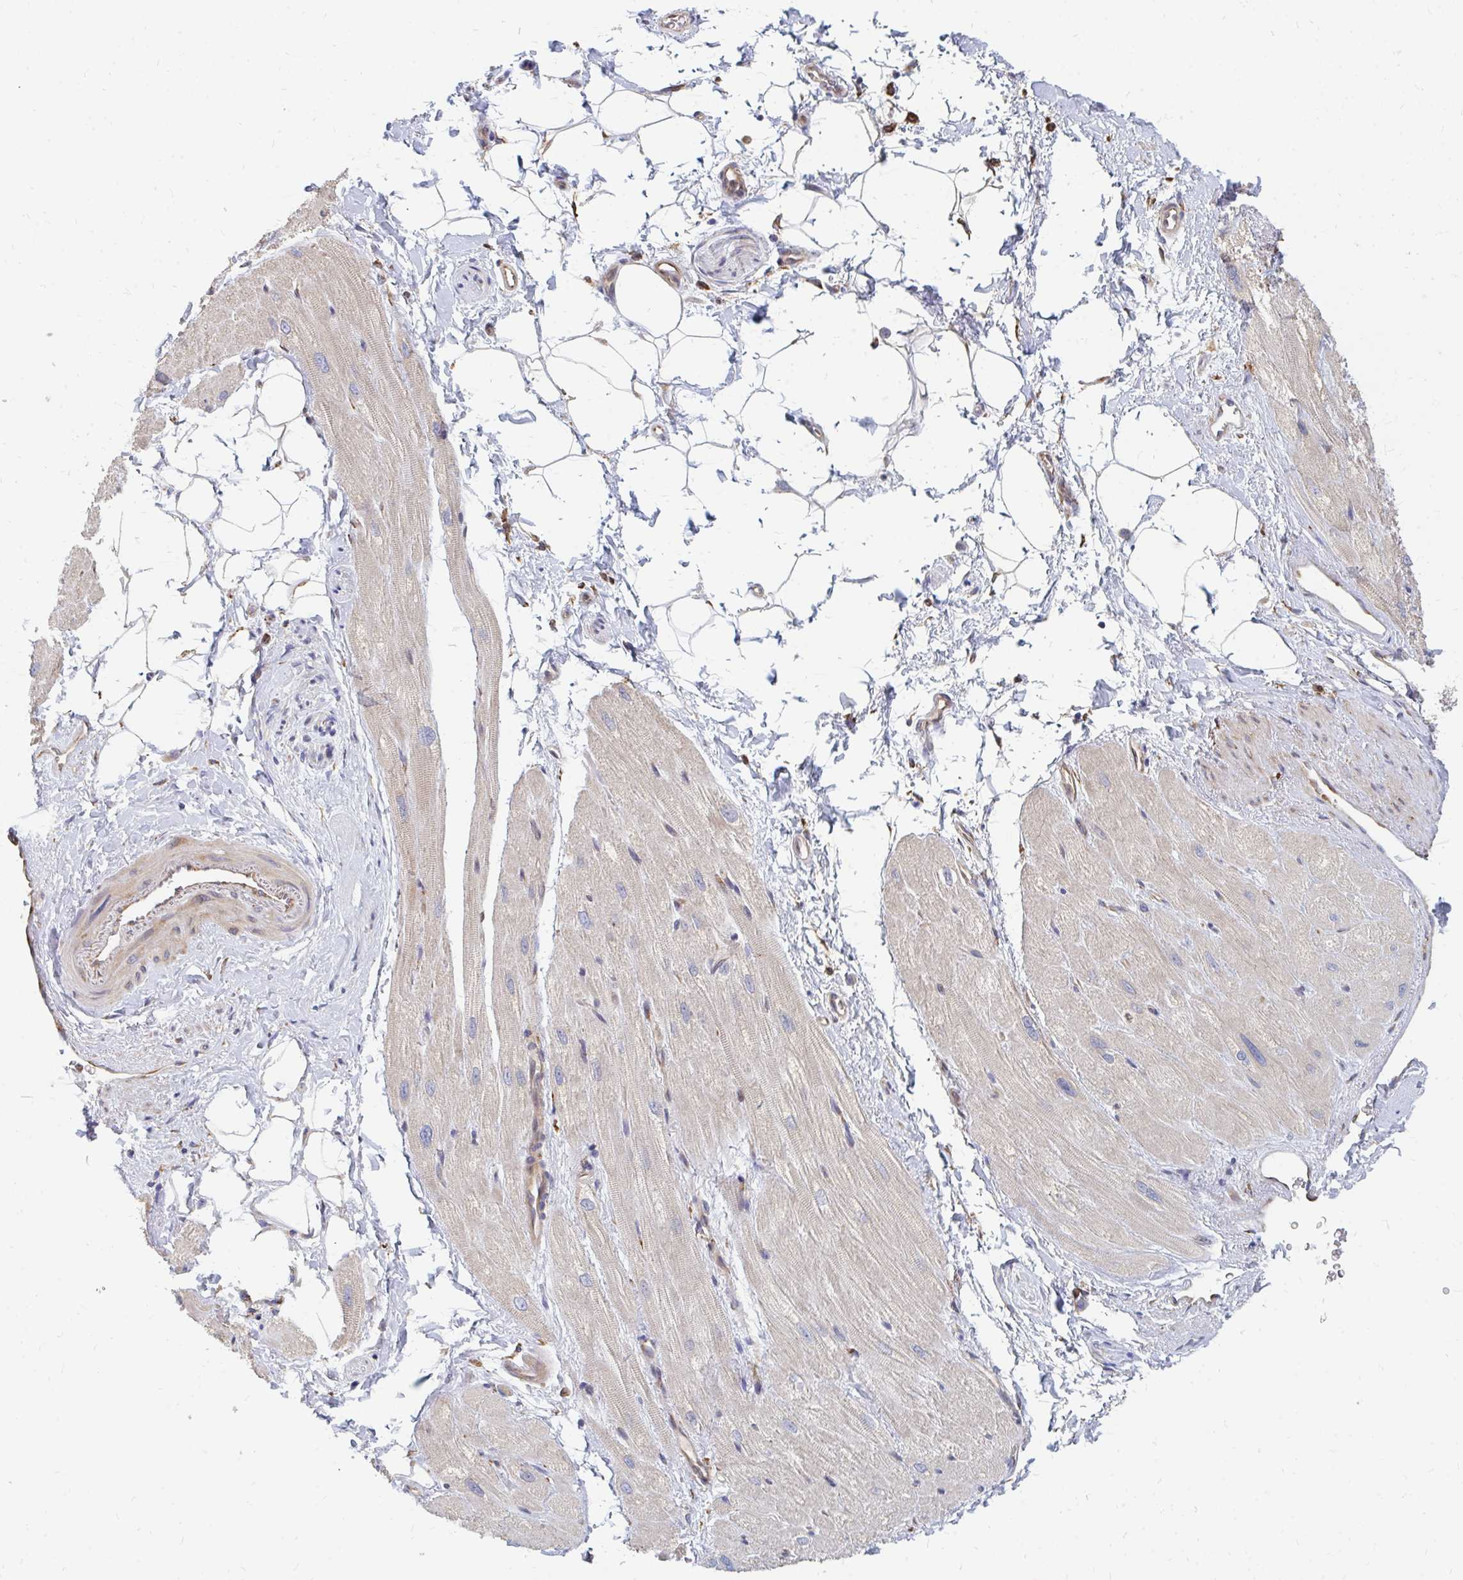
{"staining": {"intensity": "weak", "quantity": "<25%", "location": "cytoplasmic/membranous"}, "tissue": "heart muscle", "cell_type": "Cardiomyocytes", "image_type": "normal", "snomed": [{"axis": "morphology", "description": "Normal tissue, NOS"}, {"axis": "topography", "description": "Heart"}], "caption": "This is an immunohistochemistry image of benign human heart muscle. There is no expression in cardiomyocytes.", "gene": "PPP1R13L", "patient": {"sex": "male", "age": 62}}